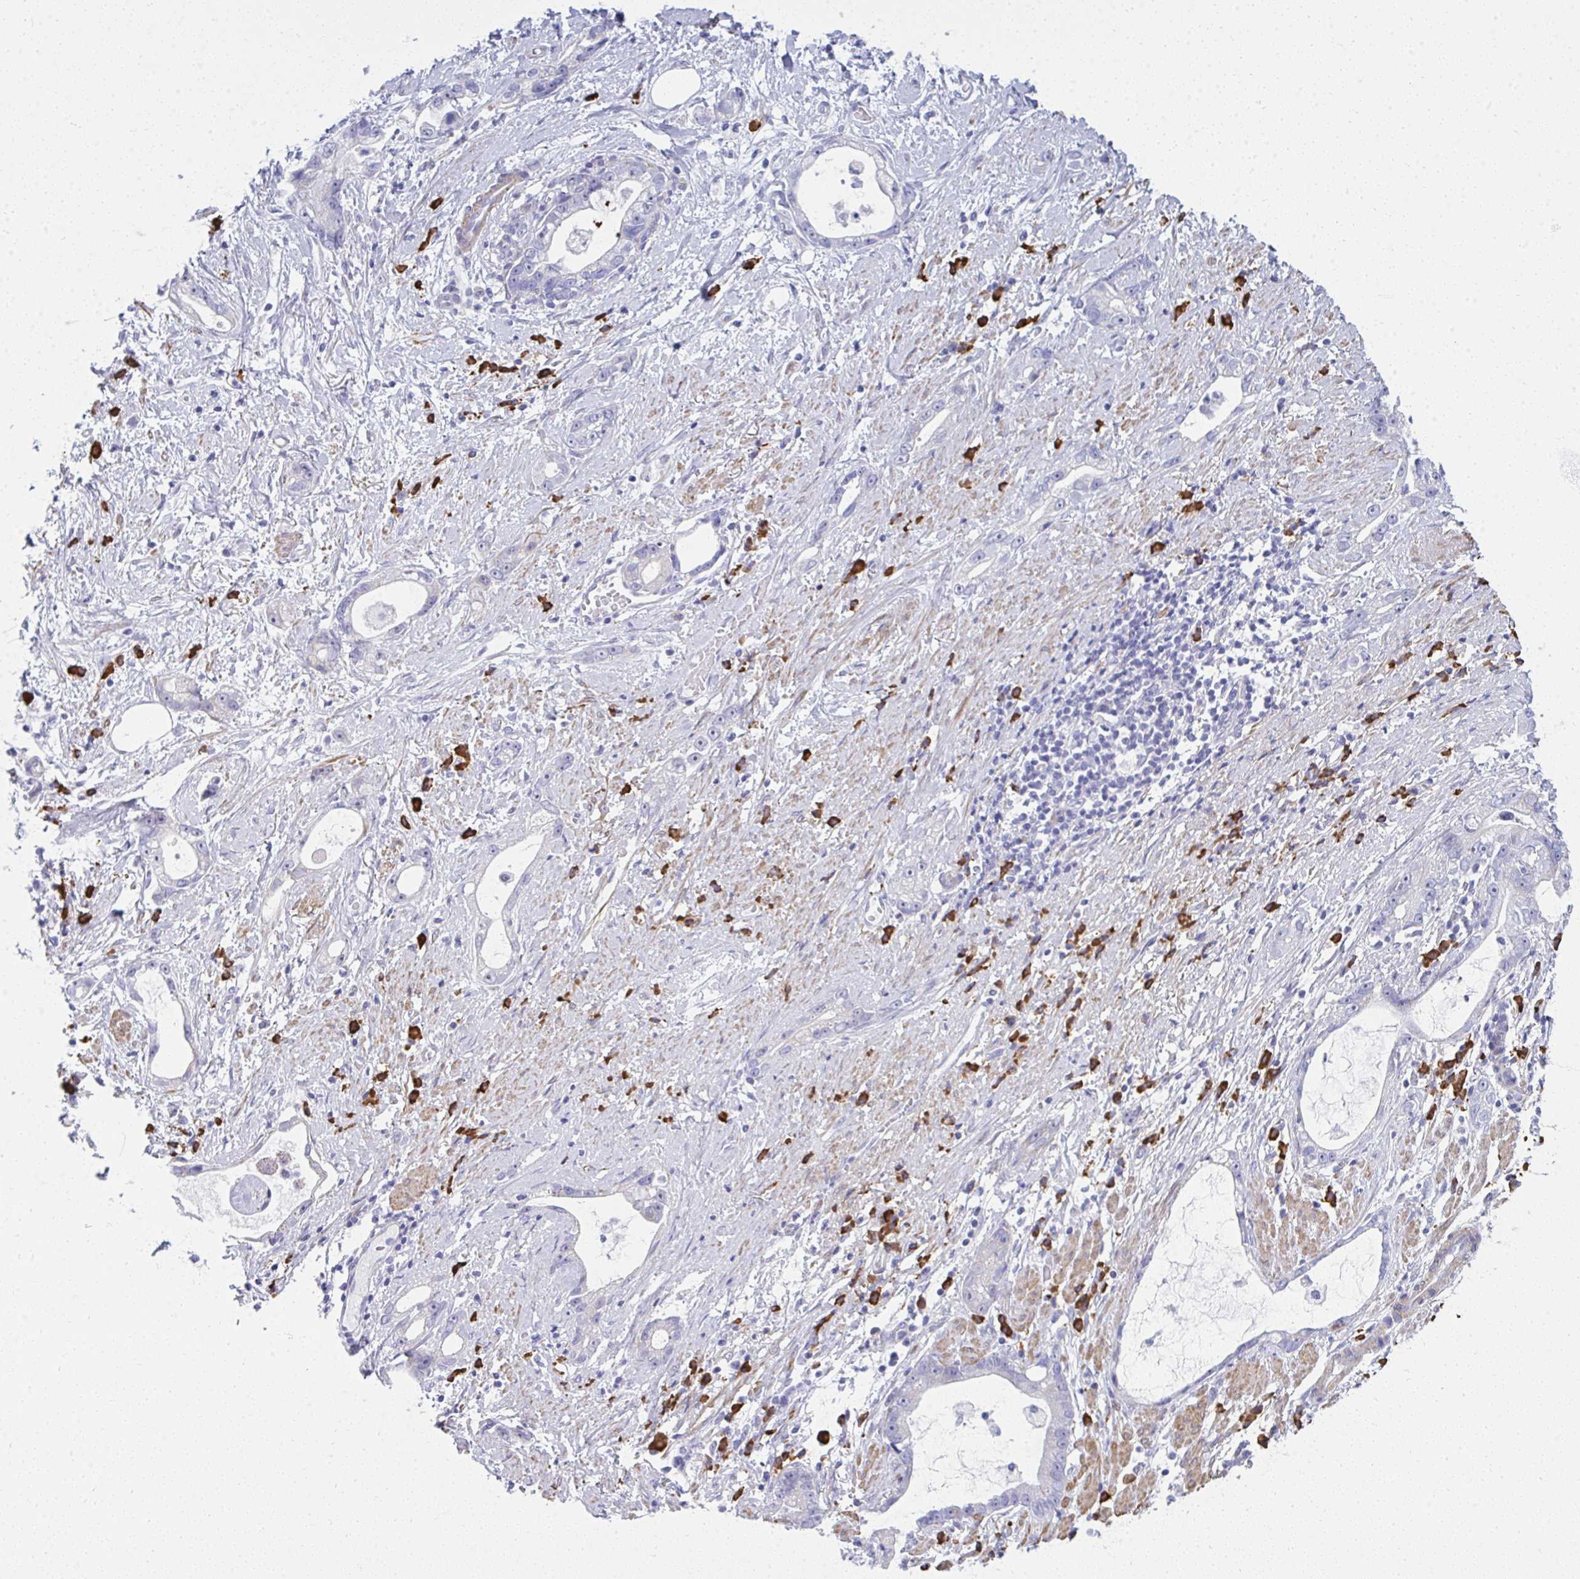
{"staining": {"intensity": "negative", "quantity": "none", "location": "none"}, "tissue": "stomach cancer", "cell_type": "Tumor cells", "image_type": "cancer", "snomed": [{"axis": "morphology", "description": "Adenocarcinoma, NOS"}, {"axis": "topography", "description": "Stomach"}], "caption": "Immunohistochemistry (IHC) photomicrograph of neoplastic tissue: adenocarcinoma (stomach) stained with DAB demonstrates no significant protein positivity in tumor cells.", "gene": "PUS7L", "patient": {"sex": "male", "age": 55}}